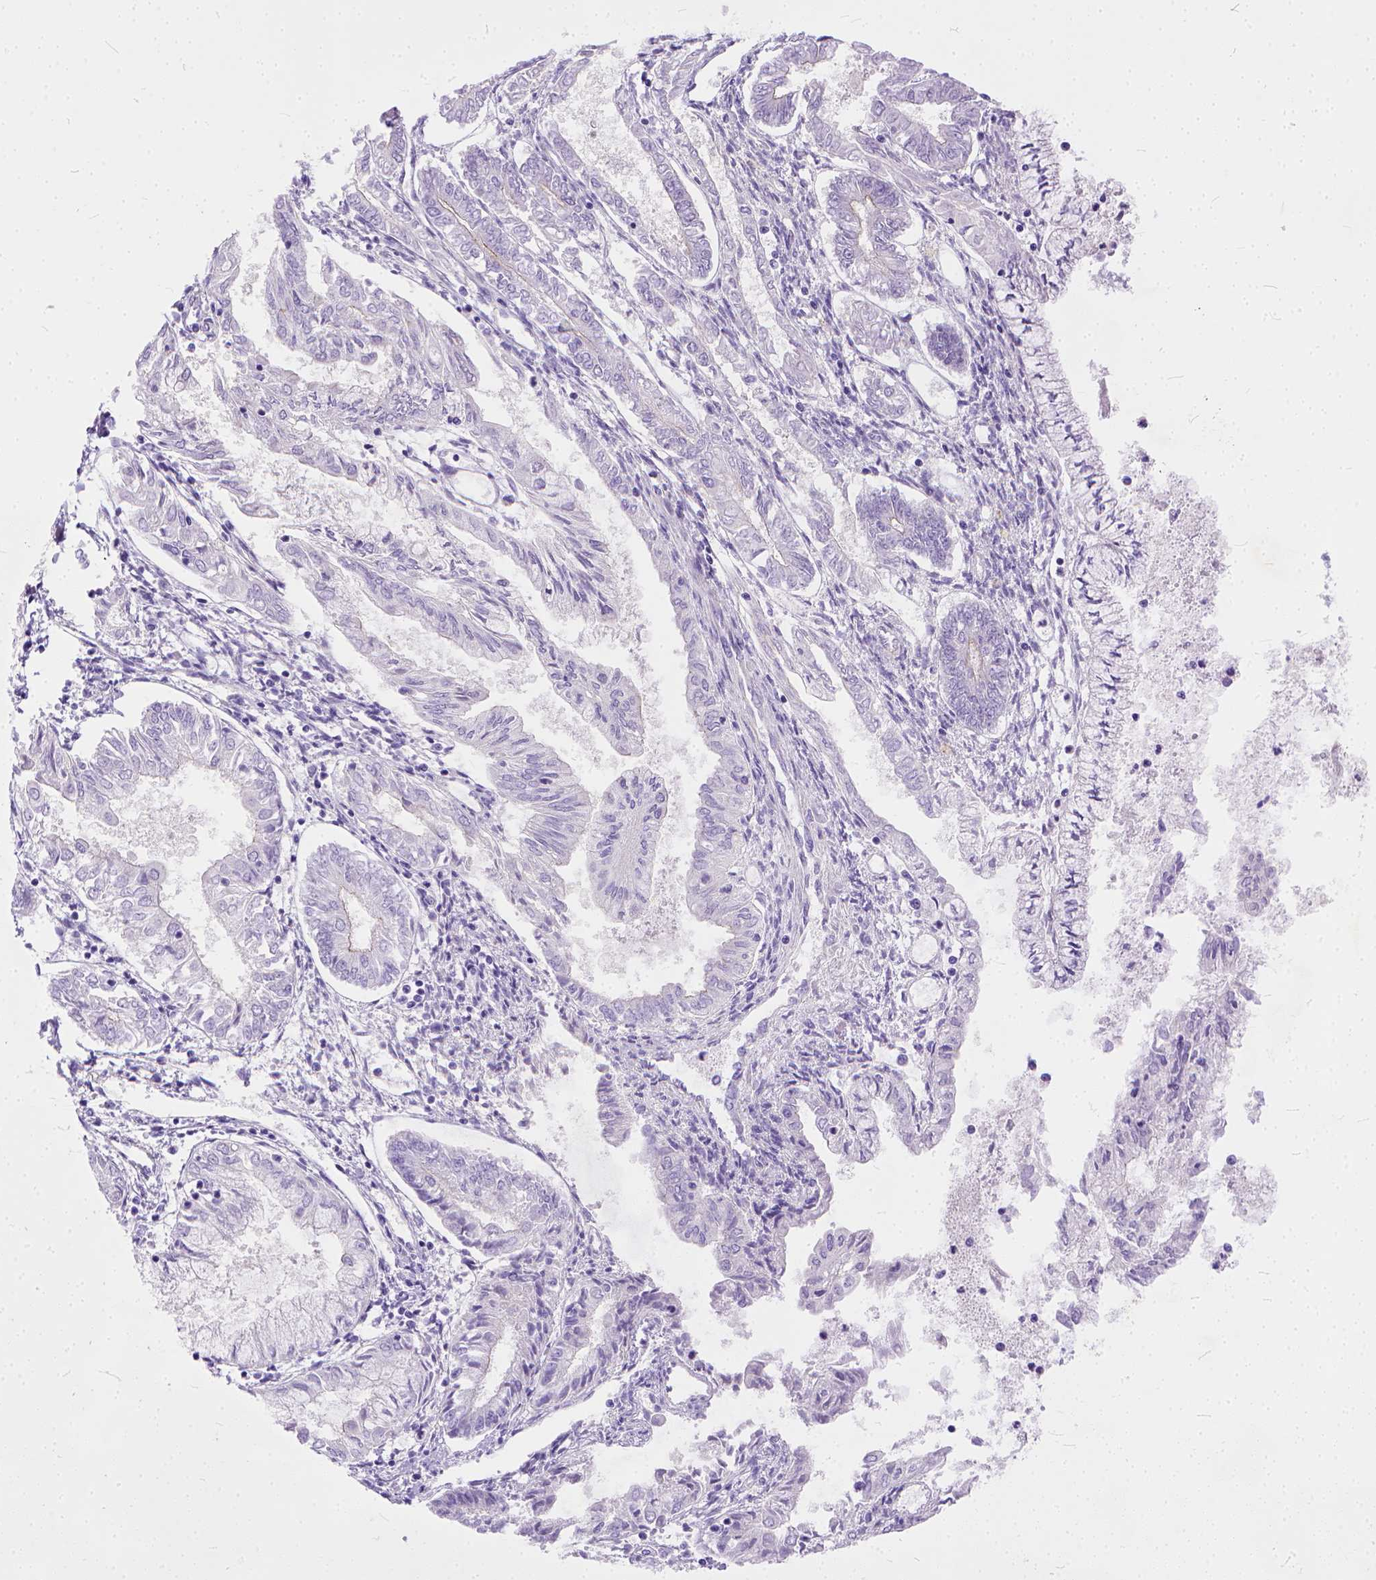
{"staining": {"intensity": "negative", "quantity": "none", "location": "none"}, "tissue": "endometrial cancer", "cell_type": "Tumor cells", "image_type": "cancer", "snomed": [{"axis": "morphology", "description": "Adenocarcinoma, NOS"}, {"axis": "topography", "description": "Endometrium"}], "caption": "This histopathology image is of endometrial cancer stained with immunohistochemistry (IHC) to label a protein in brown with the nuclei are counter-stained blue. There is no positivity in tumor cells. (DAB immunohistochemistry (IHC) with hematoxylin counter stain).", "gene": "ADGRF1", "patient": {"sex": "female", "age": 68}}